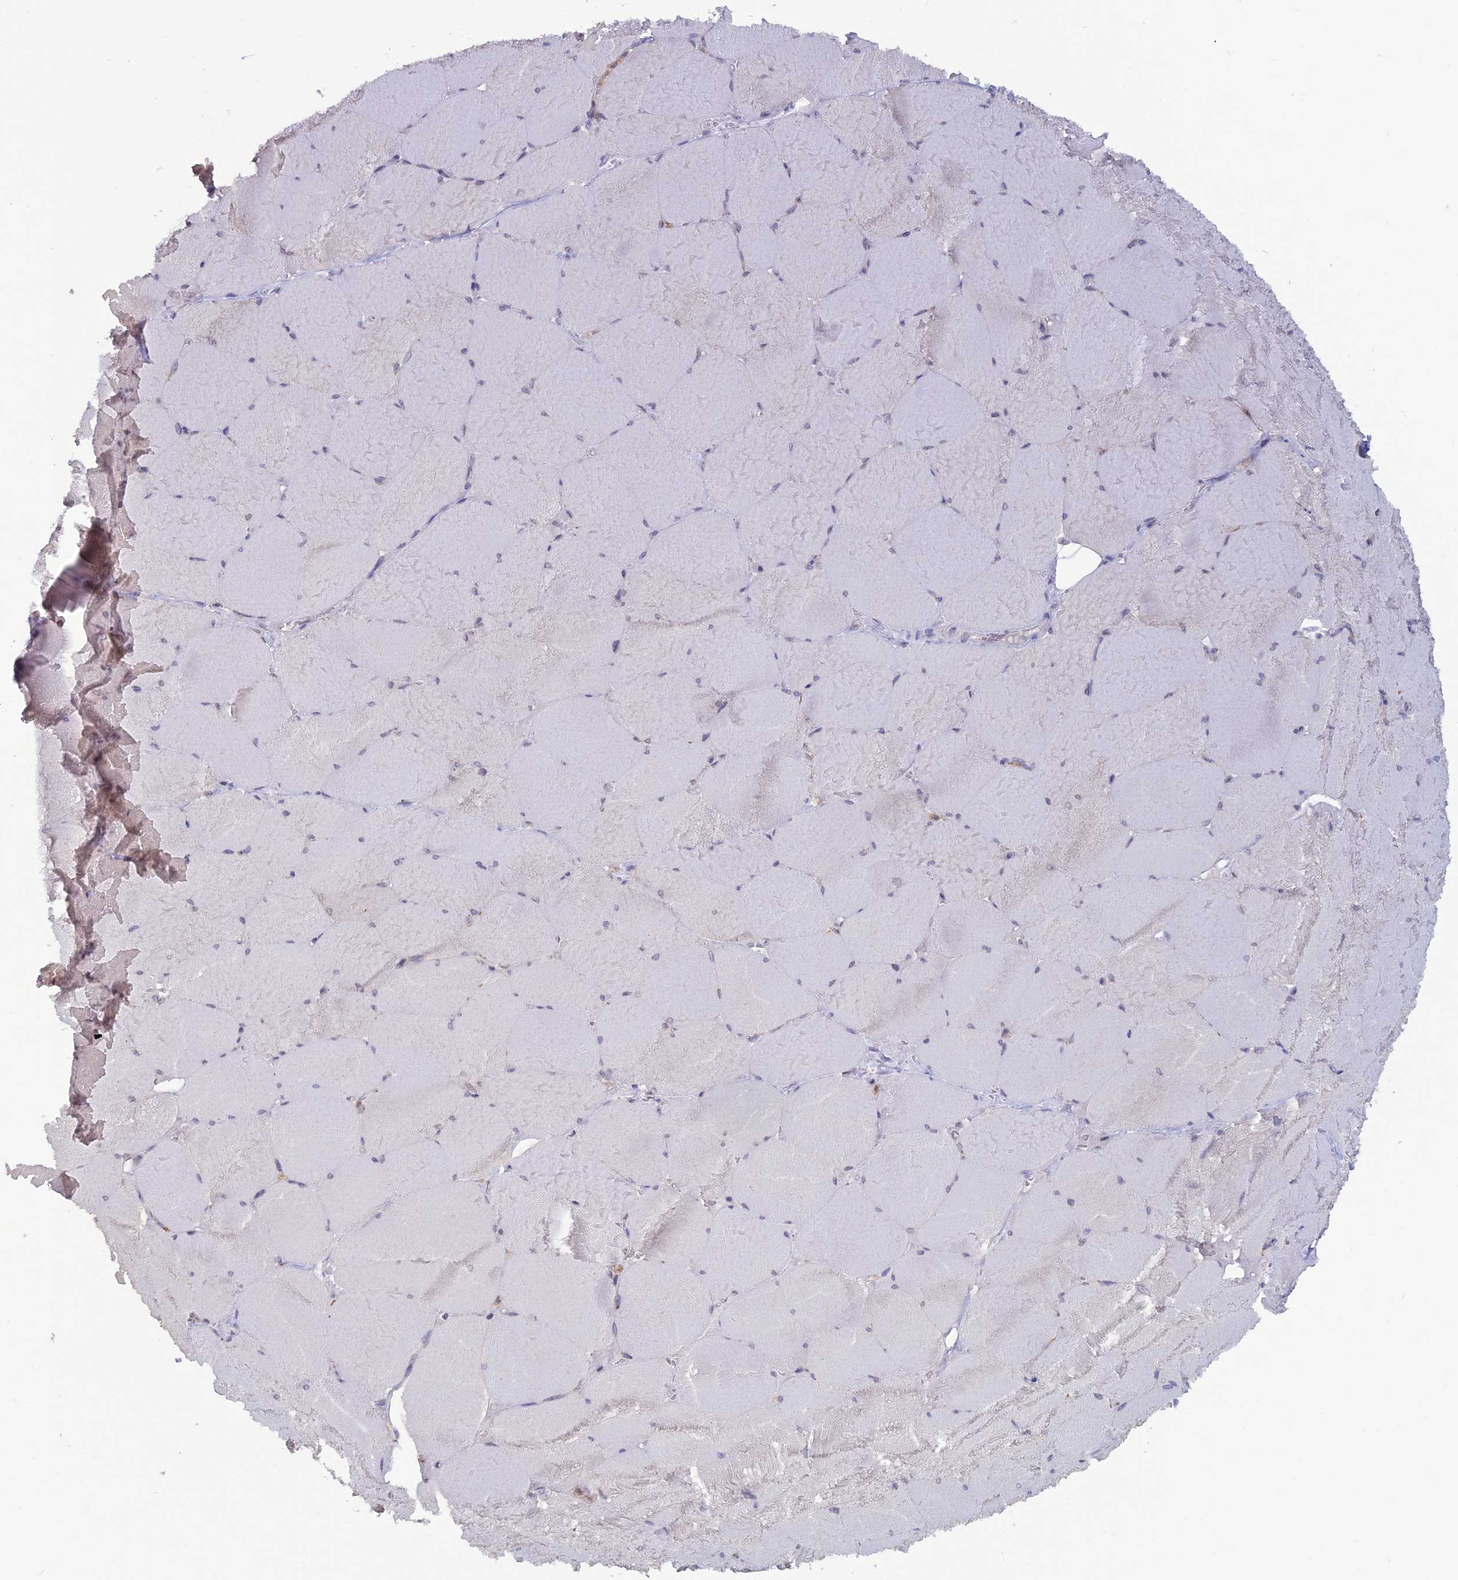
{"staining": {"intensity": "moderate", "quantity": "25%-75%", "location": "nuclear"}, "tissue": "skeletal muscle", "cell_type": "Myocytes", "image_type": "normal", "snomed": [{"axis": "morphology", "description": "Normal tissue, NOS"}, {"axis": "topography", "description": "Skeletal muscle"}, {"axis": "topography", "description": "Head-Neck"}], "caption": "Approximately 25%-75% of myocytes in benign skeletal muscle exhibit moderate nuclear protein positivity as visualized by brown immunohistochemical staining.", "gene": "WDR46", "patient": {"sex": "male", "age": 66}}